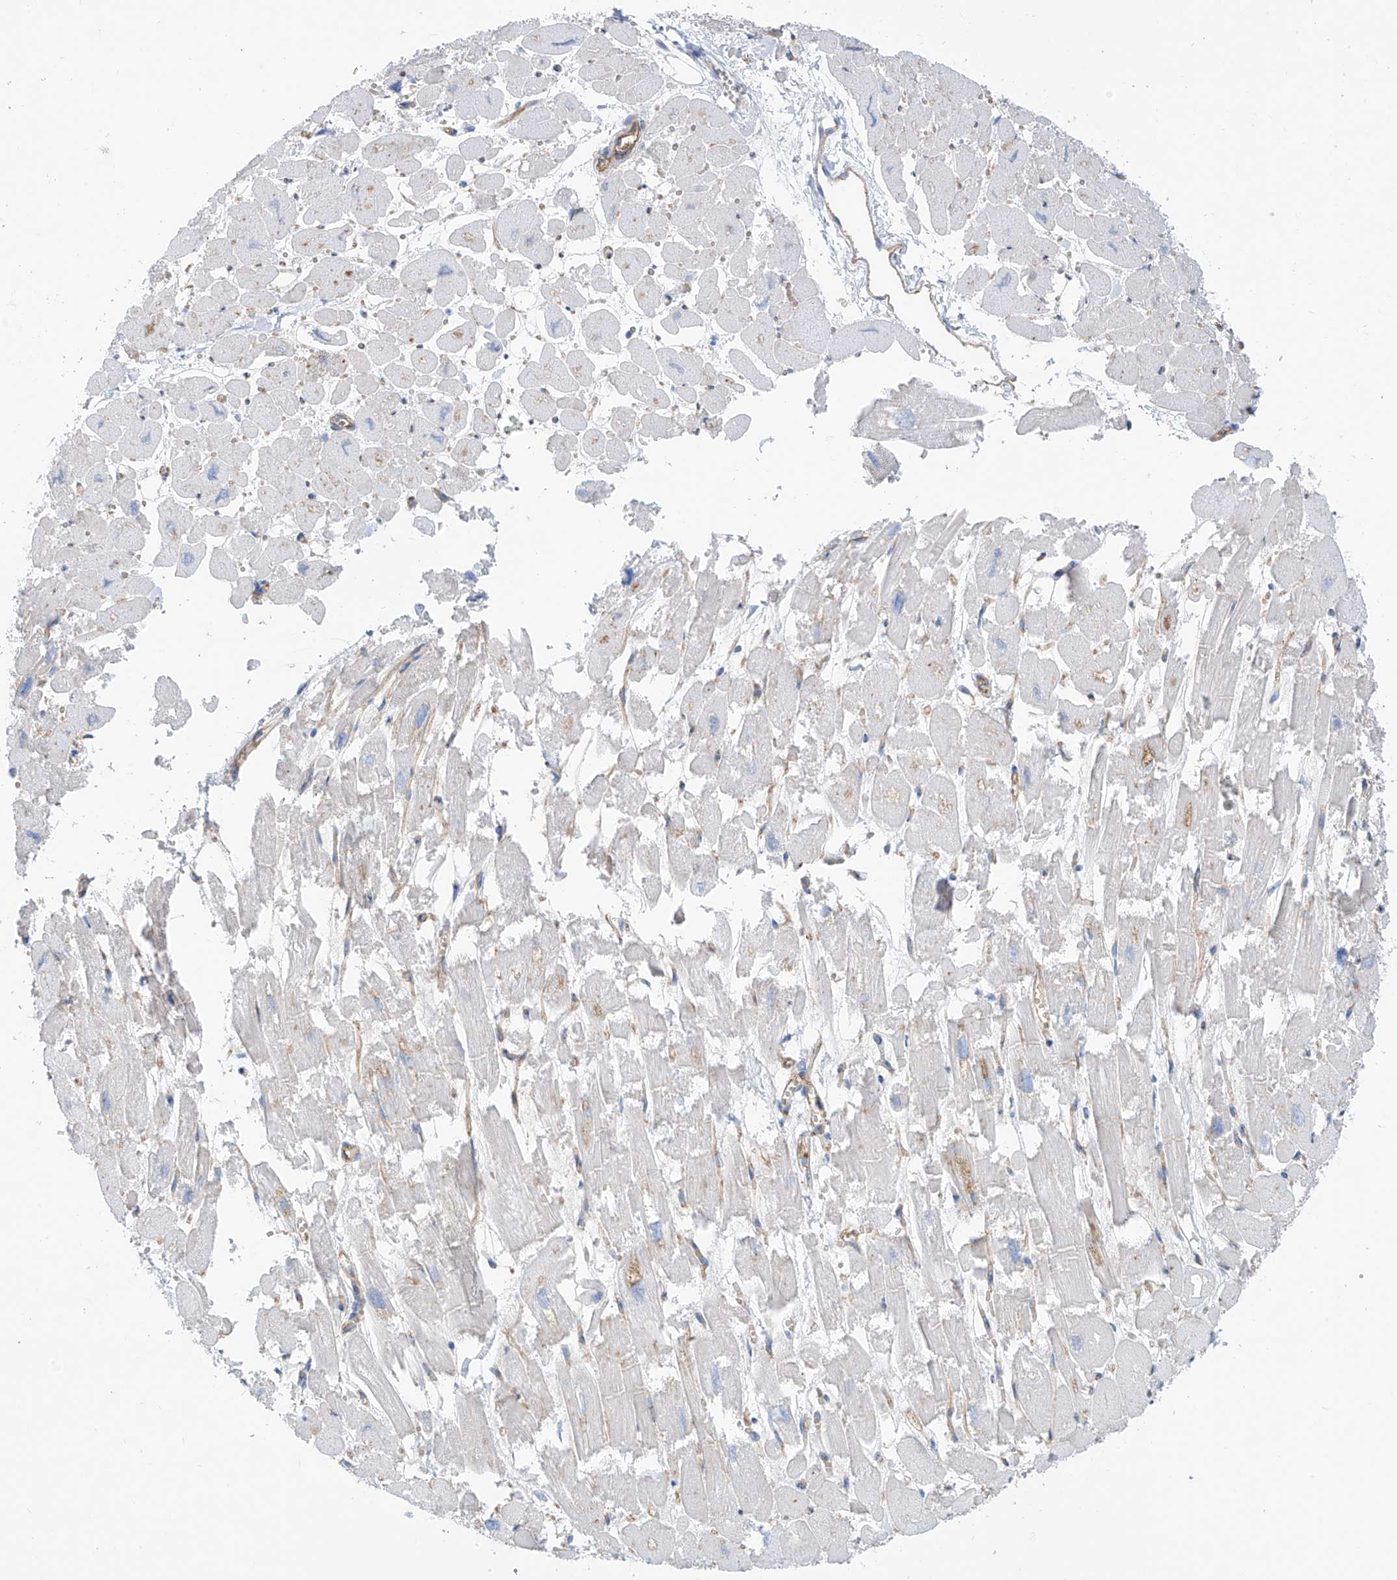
{"staining": {"intensity": "negative", "quantity": "none", "location": "none"}, "tissue": "heart muscle", "cell_type": "Cardiomyocytes", "image_type": "normal", "snomed": [{"axis": "morphology", "description": "Normal tissue, NOS"}, {"axis": "topography", "description": "Heart"}], "caption": "High magnification brightfield microscopy of benign heart muscle stained with DAB (3,3'-diaminobenzidine) (brown) and counterstained with hematoxylin (blue): cardiomyocytes show no significant expression.", "gene": "ITGA9", "patient": {"sex": "male", "age": 54}}